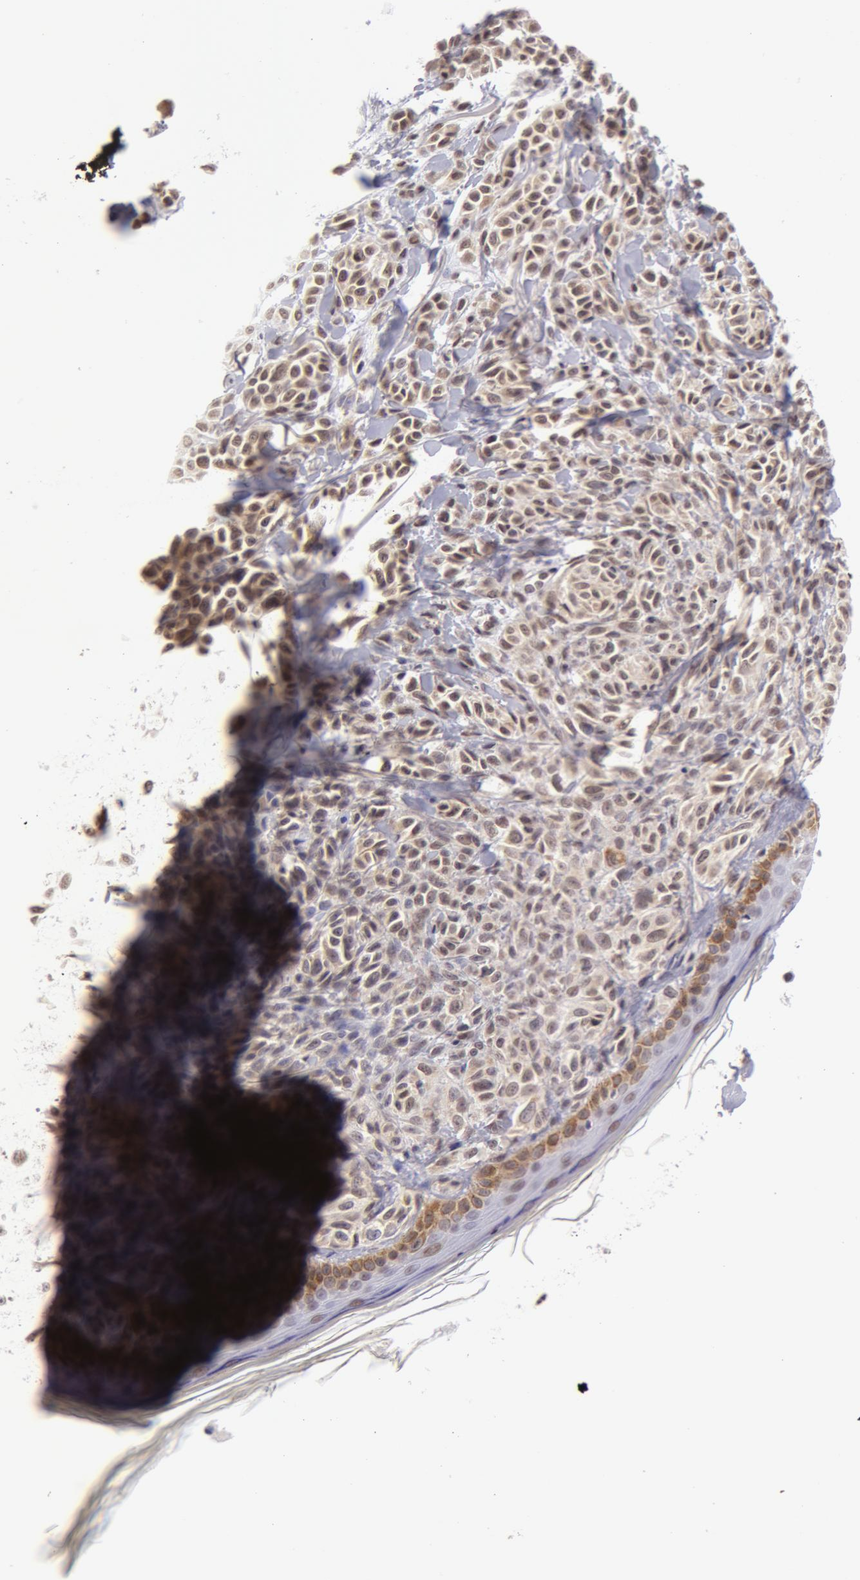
{"staining": {"intensity": "weak", "quantity": ">75%", "location": "cytoplasmic/membranous,nuclear"}, "tissue": "melanoma", "cell_type": "Tumor cells", "image_type": "cancer", "snomed": [{"axis": "morphology", "description": "Malignant melanoma, NOS"}, {"axis": "topography", "description": "Skin"}], "caption": "Immunohistochemical staining of human melanoma shows low levels of weak cytoplasmic/membranous and nuclear protein positivity in about >75% of tumor cells. (IHC, brightfield microscopy, high magnification).", "gene": "VRTN", "patient": {"sex": "female", "age": 73}}